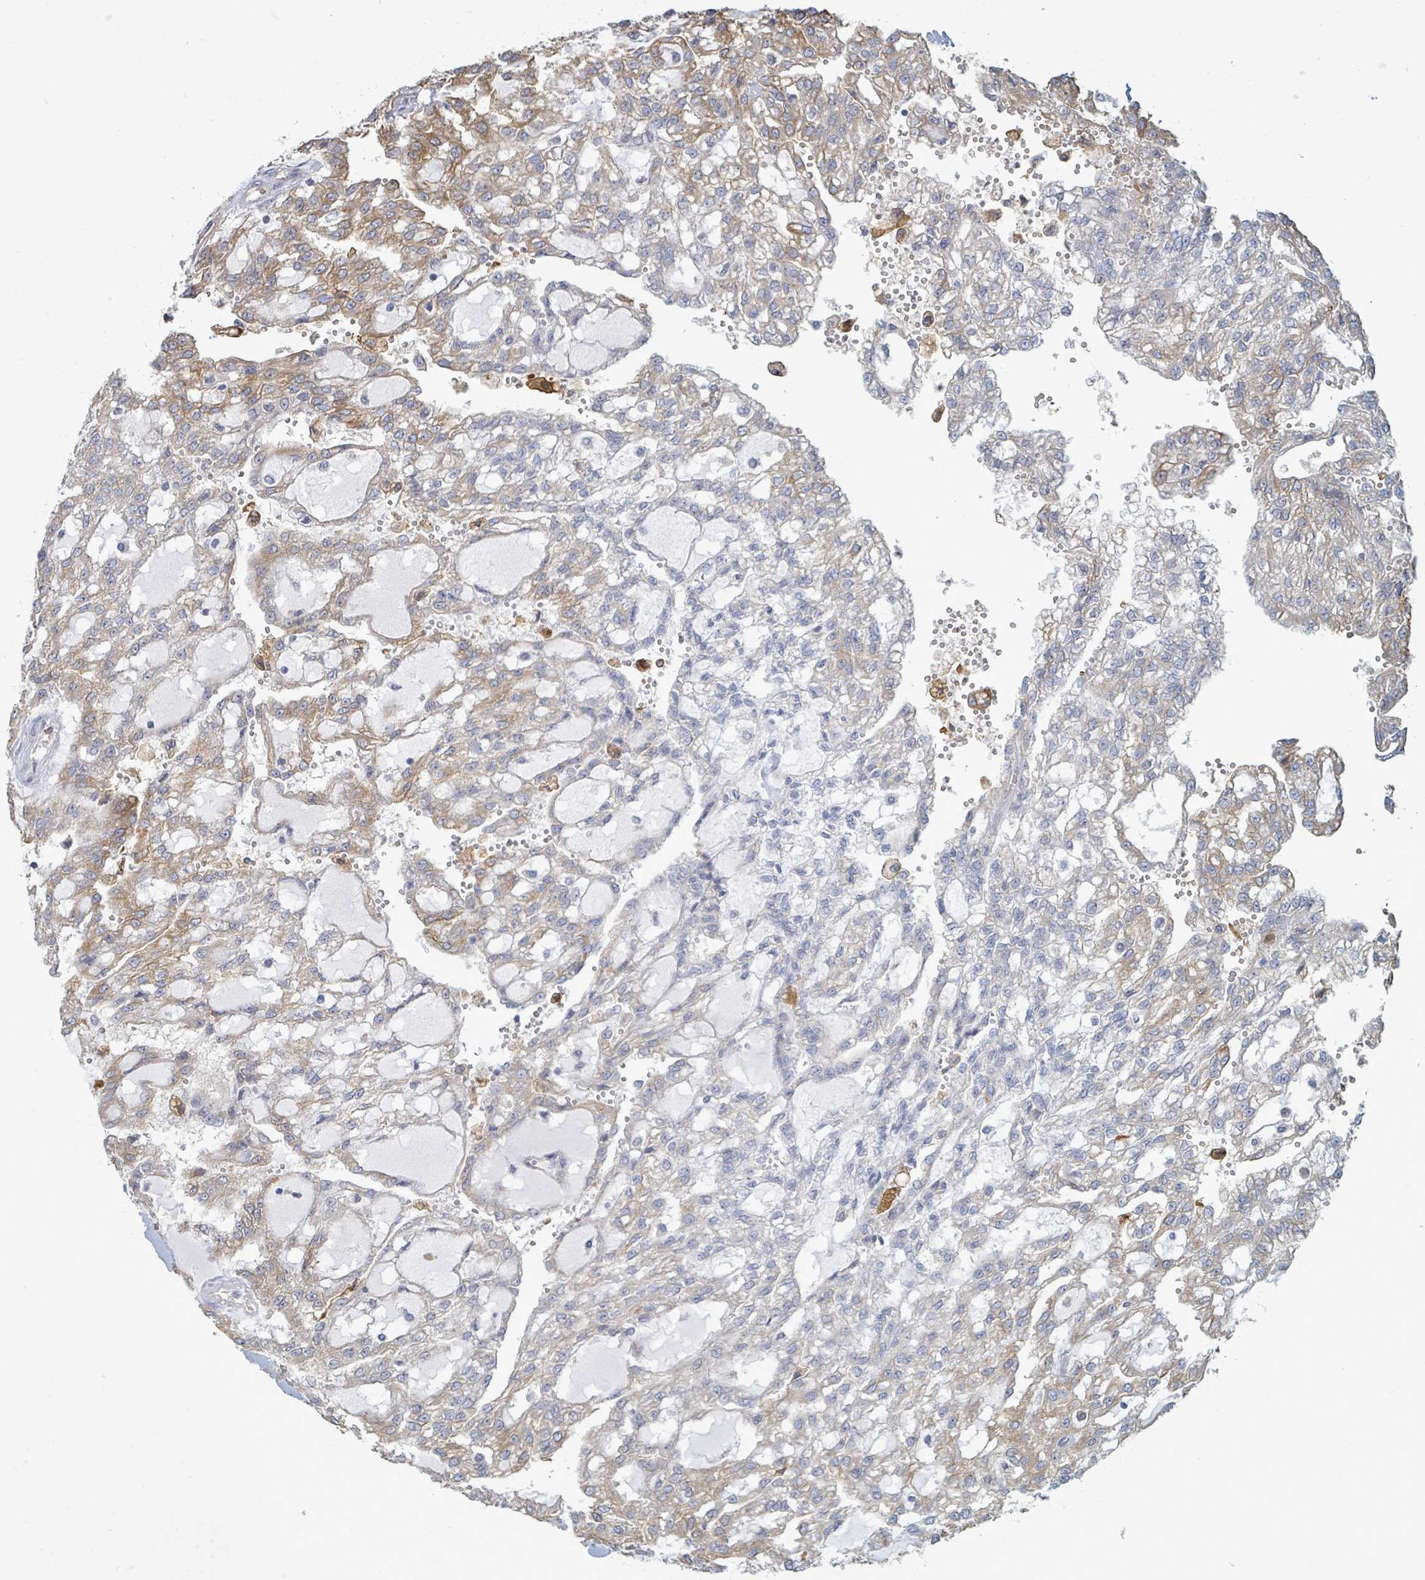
{"staining": {"intensity": "moderate", "quantity": "25%-75%", "location": "cytoplasmic/membranous"}, "tissue": "renal cancer", "cell_type": "Tumor cells", "image_type": "cancer", "snomed": [{"axis": "morphology", "description": "Adenocarcinoma, NOS"}, {"axis": "topography", "description": "Kidney"}], "caption": "The histopathology image exhibits staining of renal cancer (adenocarcinoma), revealing moderate cytoplasmic/membranous protein staining (brown color) within tumor cells.", "gene": "COL13A1", "patient": {"sex": "male", "age": 63}}